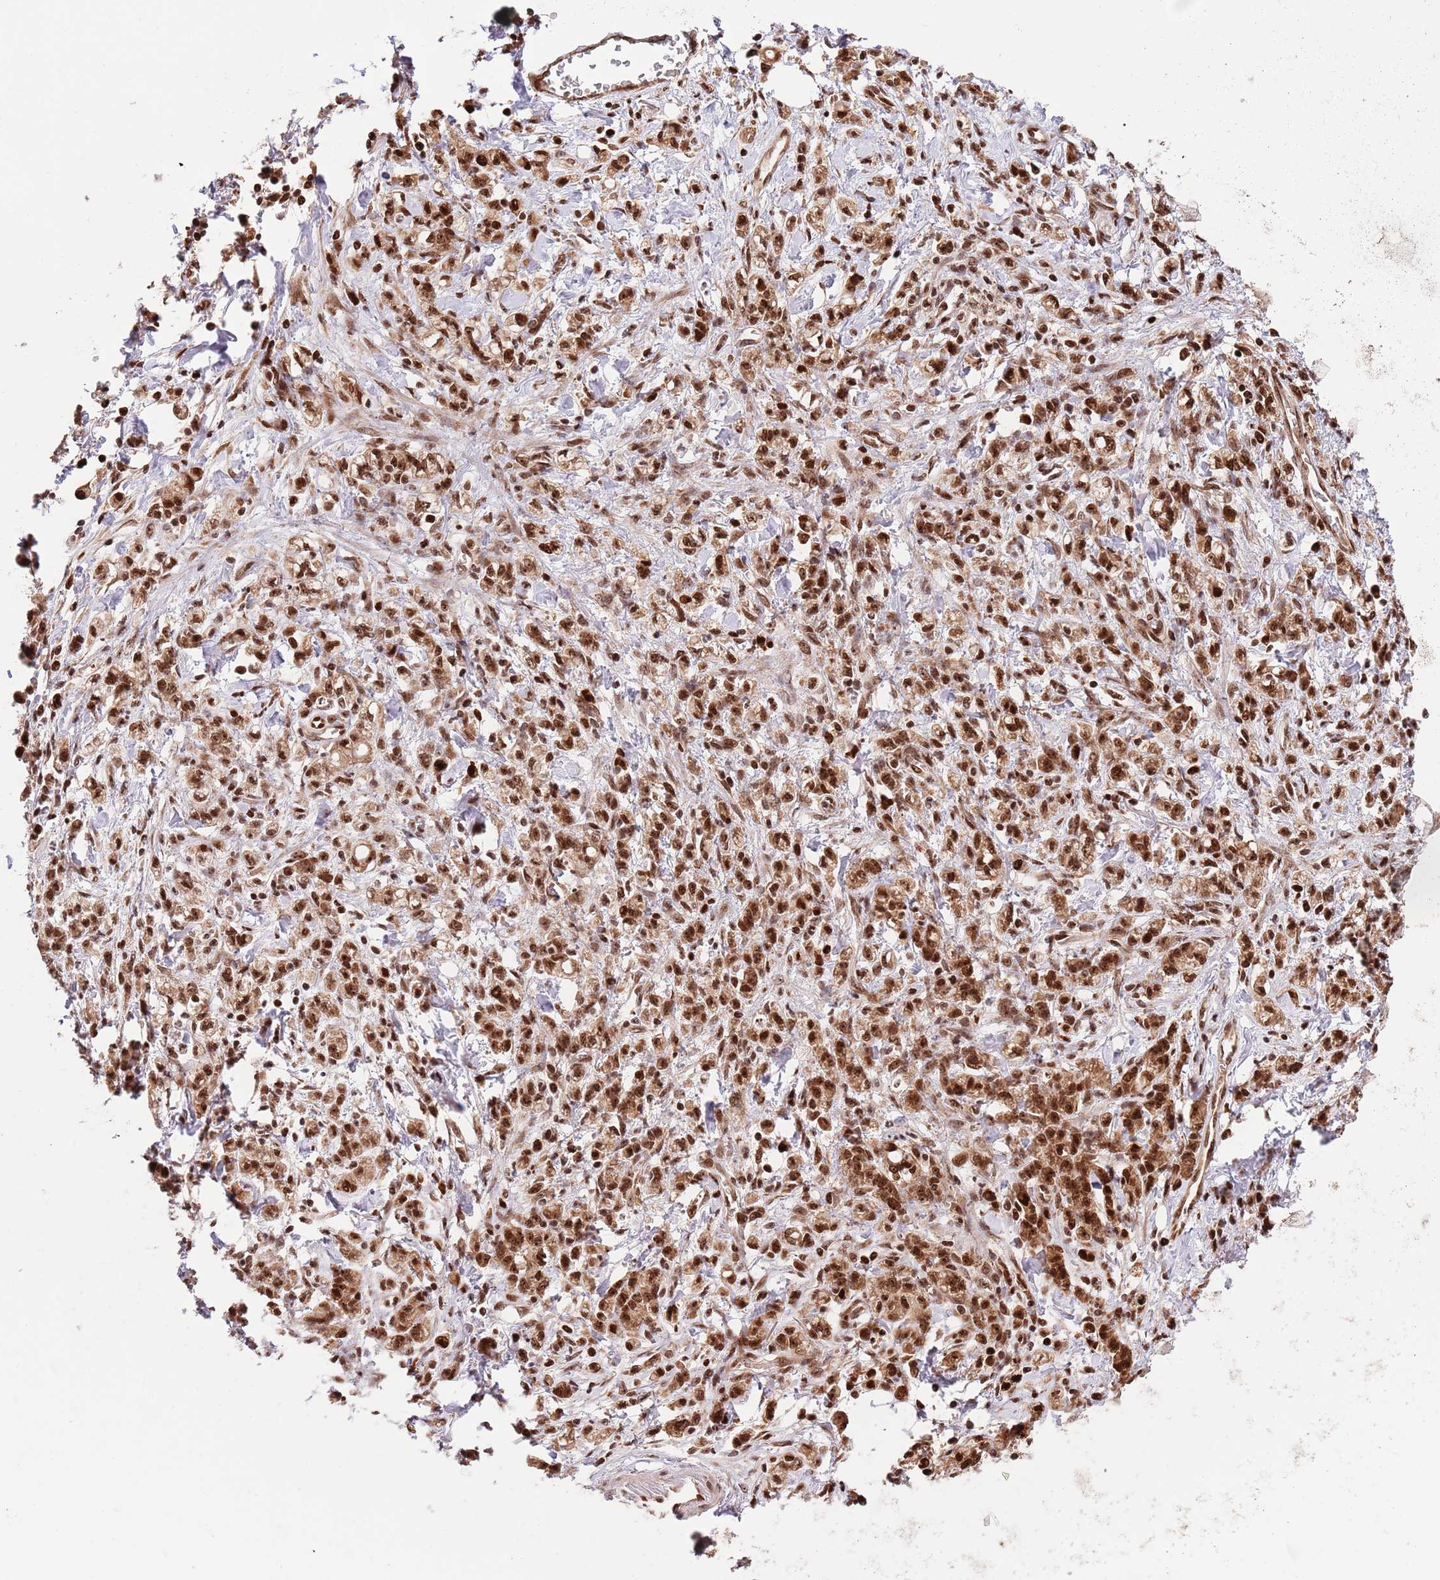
{"staining": {"intensity": "strong", "quantity": ">75%", "location": "cytoplasmic/membranous,nuclear"}, "tissue": "stomach cancer", "cell_type": "Tumor cells", "image_type": "cancer", "snomed": [{"axis": "morphology", "description": "Adenocarcinoma, NOS"}, {"axis": "topography", "description": "Stomach"}], "caption": "Stomach cancer (adenocarcinoma) stained with DAB immunohistochemistry shows high levels of strong cytoplasmic/membranous and nuclear staining in approximately >75% of tumor cells.", "gene": "RIF1", "patient": {"sex": "male", "age": 77}}